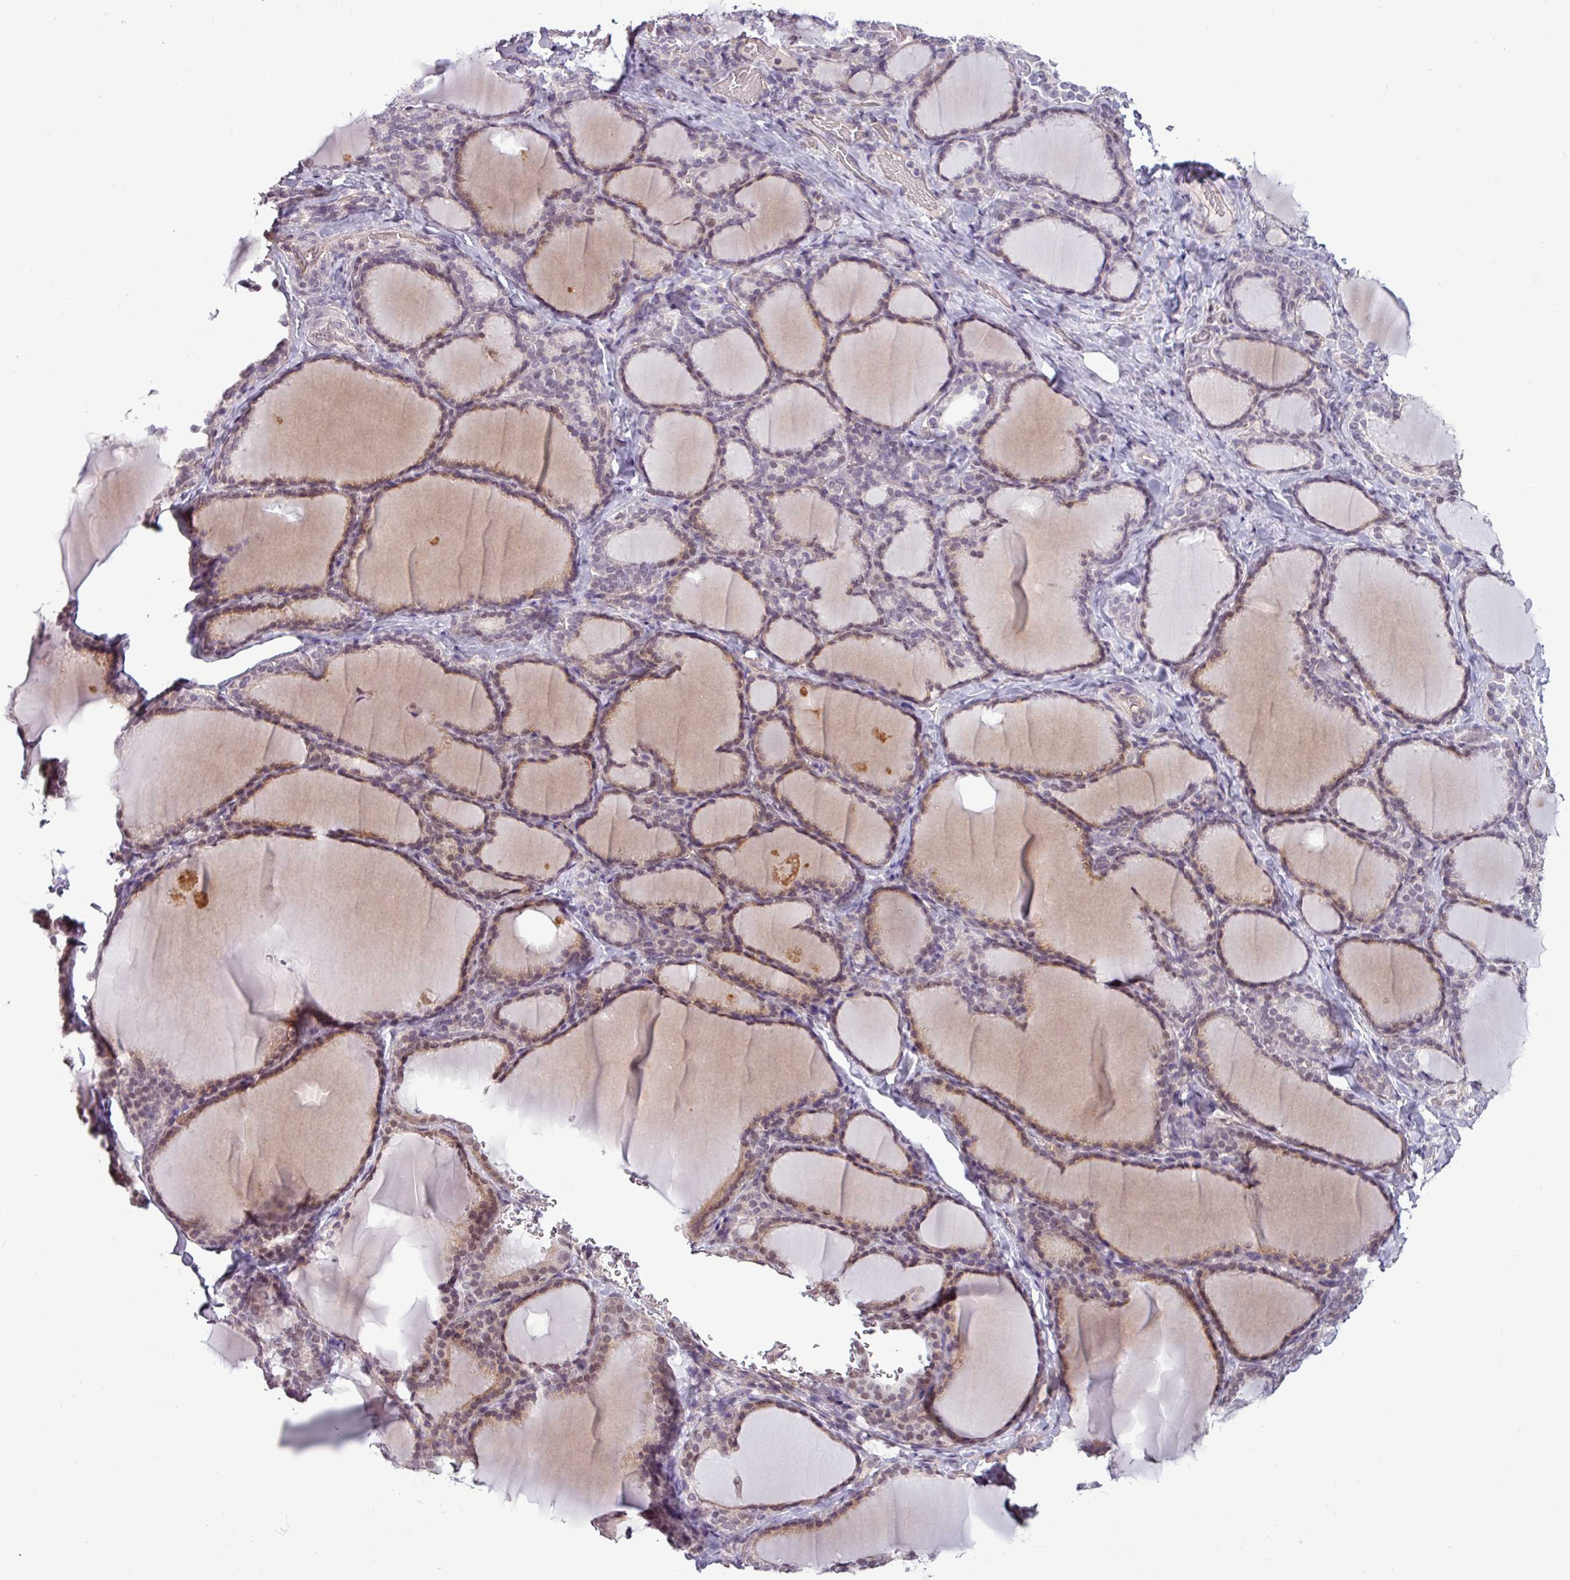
{"staining": {"intensity": "moderate", "quantity": "25%-75%", "location": "cytoplasmic/membranous"}, "tissue": "thyroid gland", "cell_type": "Glandular cells", "image_type": "normal", "snomed": [{"axis": "morphology", "description": "Normal tissue, NOS"}, {"axis": "topography", "description": "Thyroid gland"}], "caption": "Thyroid gland stained for a protein (brown) displays moderate cytoplasmic/membranous positive expression in about 25%-75% of glandular cells.", "gene": "GPT2", "patient": {"sex": "female", "age": 31}}